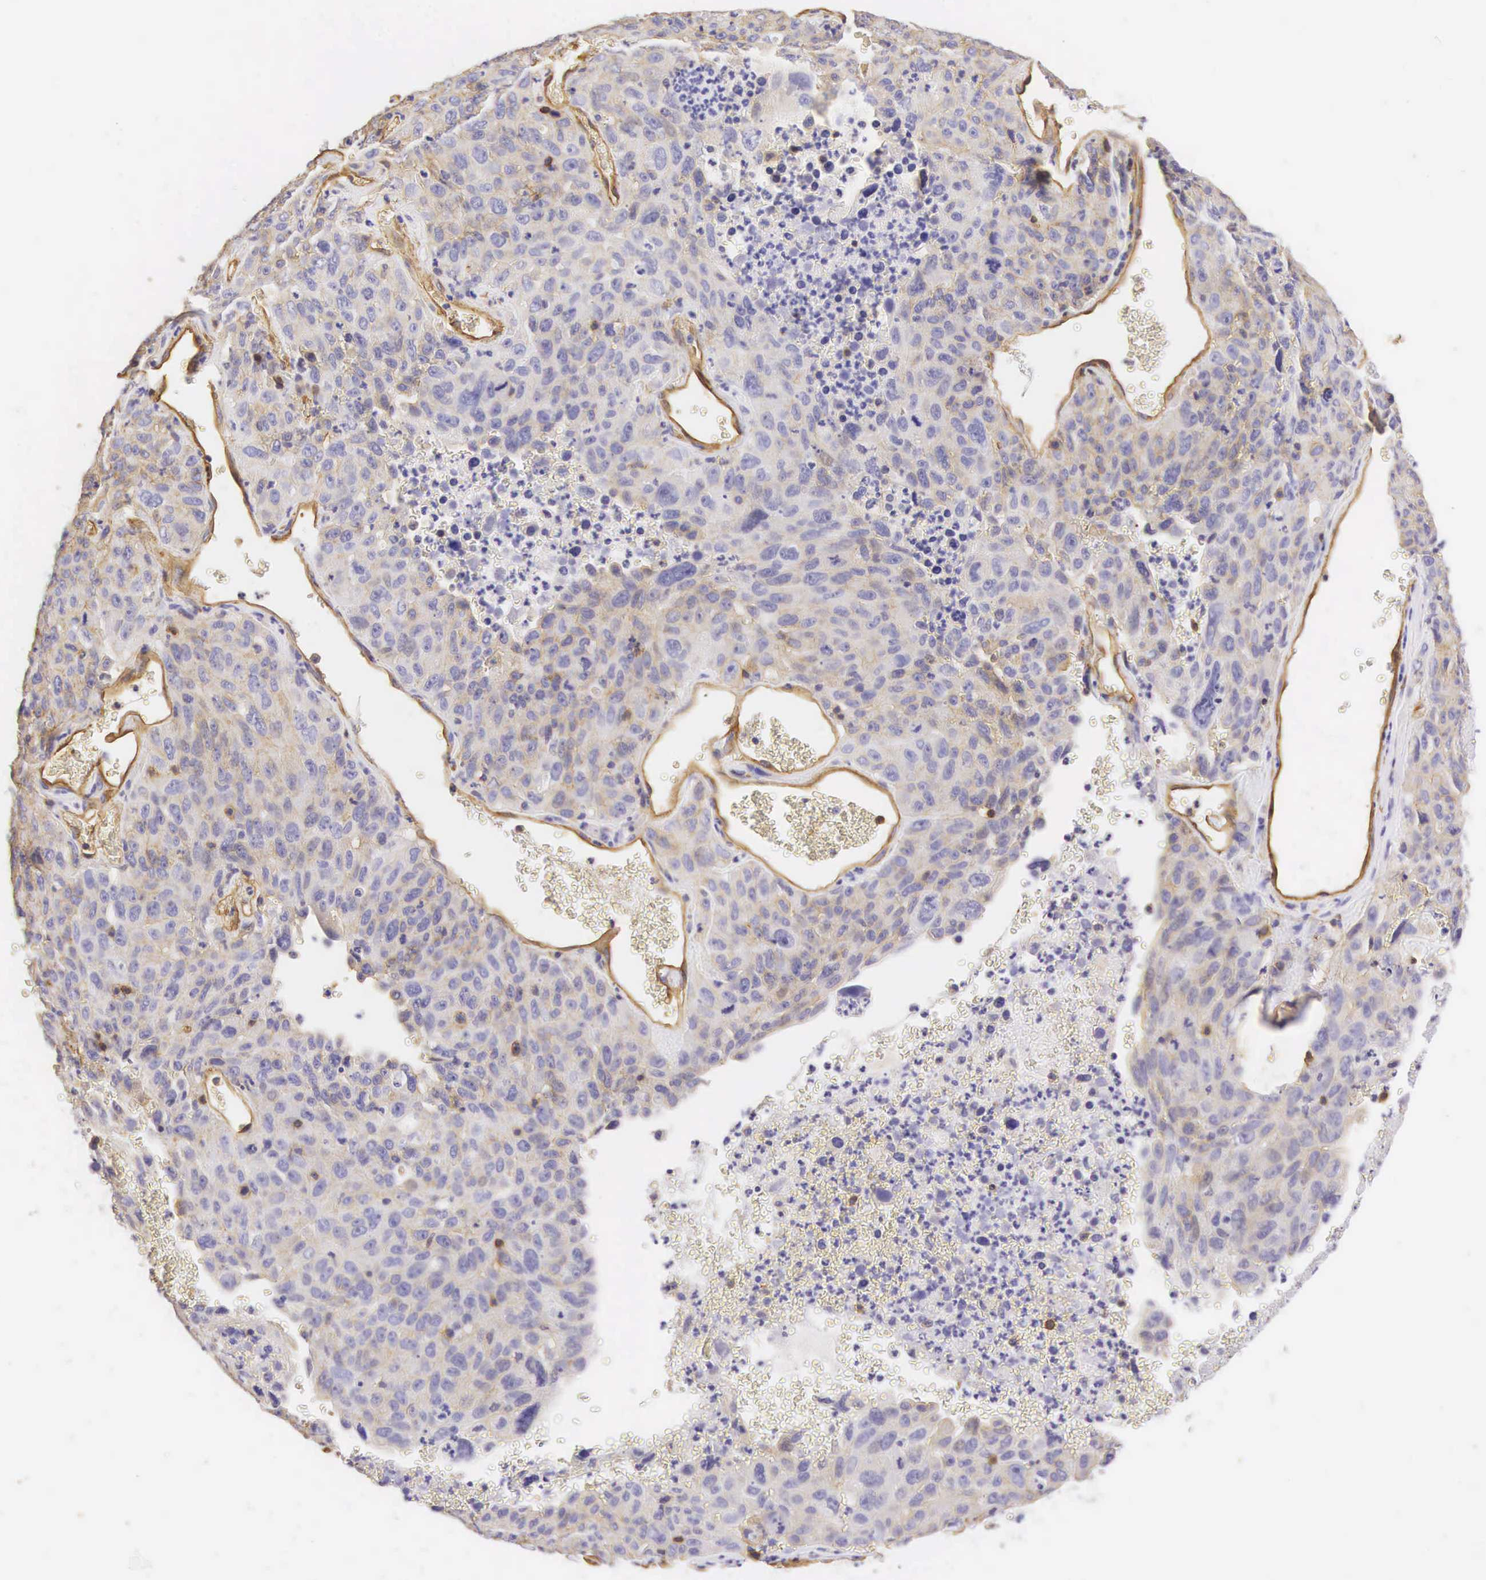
{"staining": {"intensity": "weak", "quantity": "<25%", "location": "cytoplasmic/membranous"}, "tissue": "lung cancer", "cell_type": "Tumor cells", "image_type": "cancer", "snomed": [{"axis": "morphology", "description": "Squamous cell carcinoma, NOS"}, {"axis": "topography", "description": "Lung"}], "caption": "Protein analysis of lung squamous cell carcinoma displays no significant expression in tumor cells. The staining was performed using DAB (3,3'-diaminobenzidine) to visualize the protein expression in brown, while the nuclei were stained in blue with hematoxylin (Magnification: 20x).", "gene": "CD99", "patient": {"sex": "male", "age": 64}}